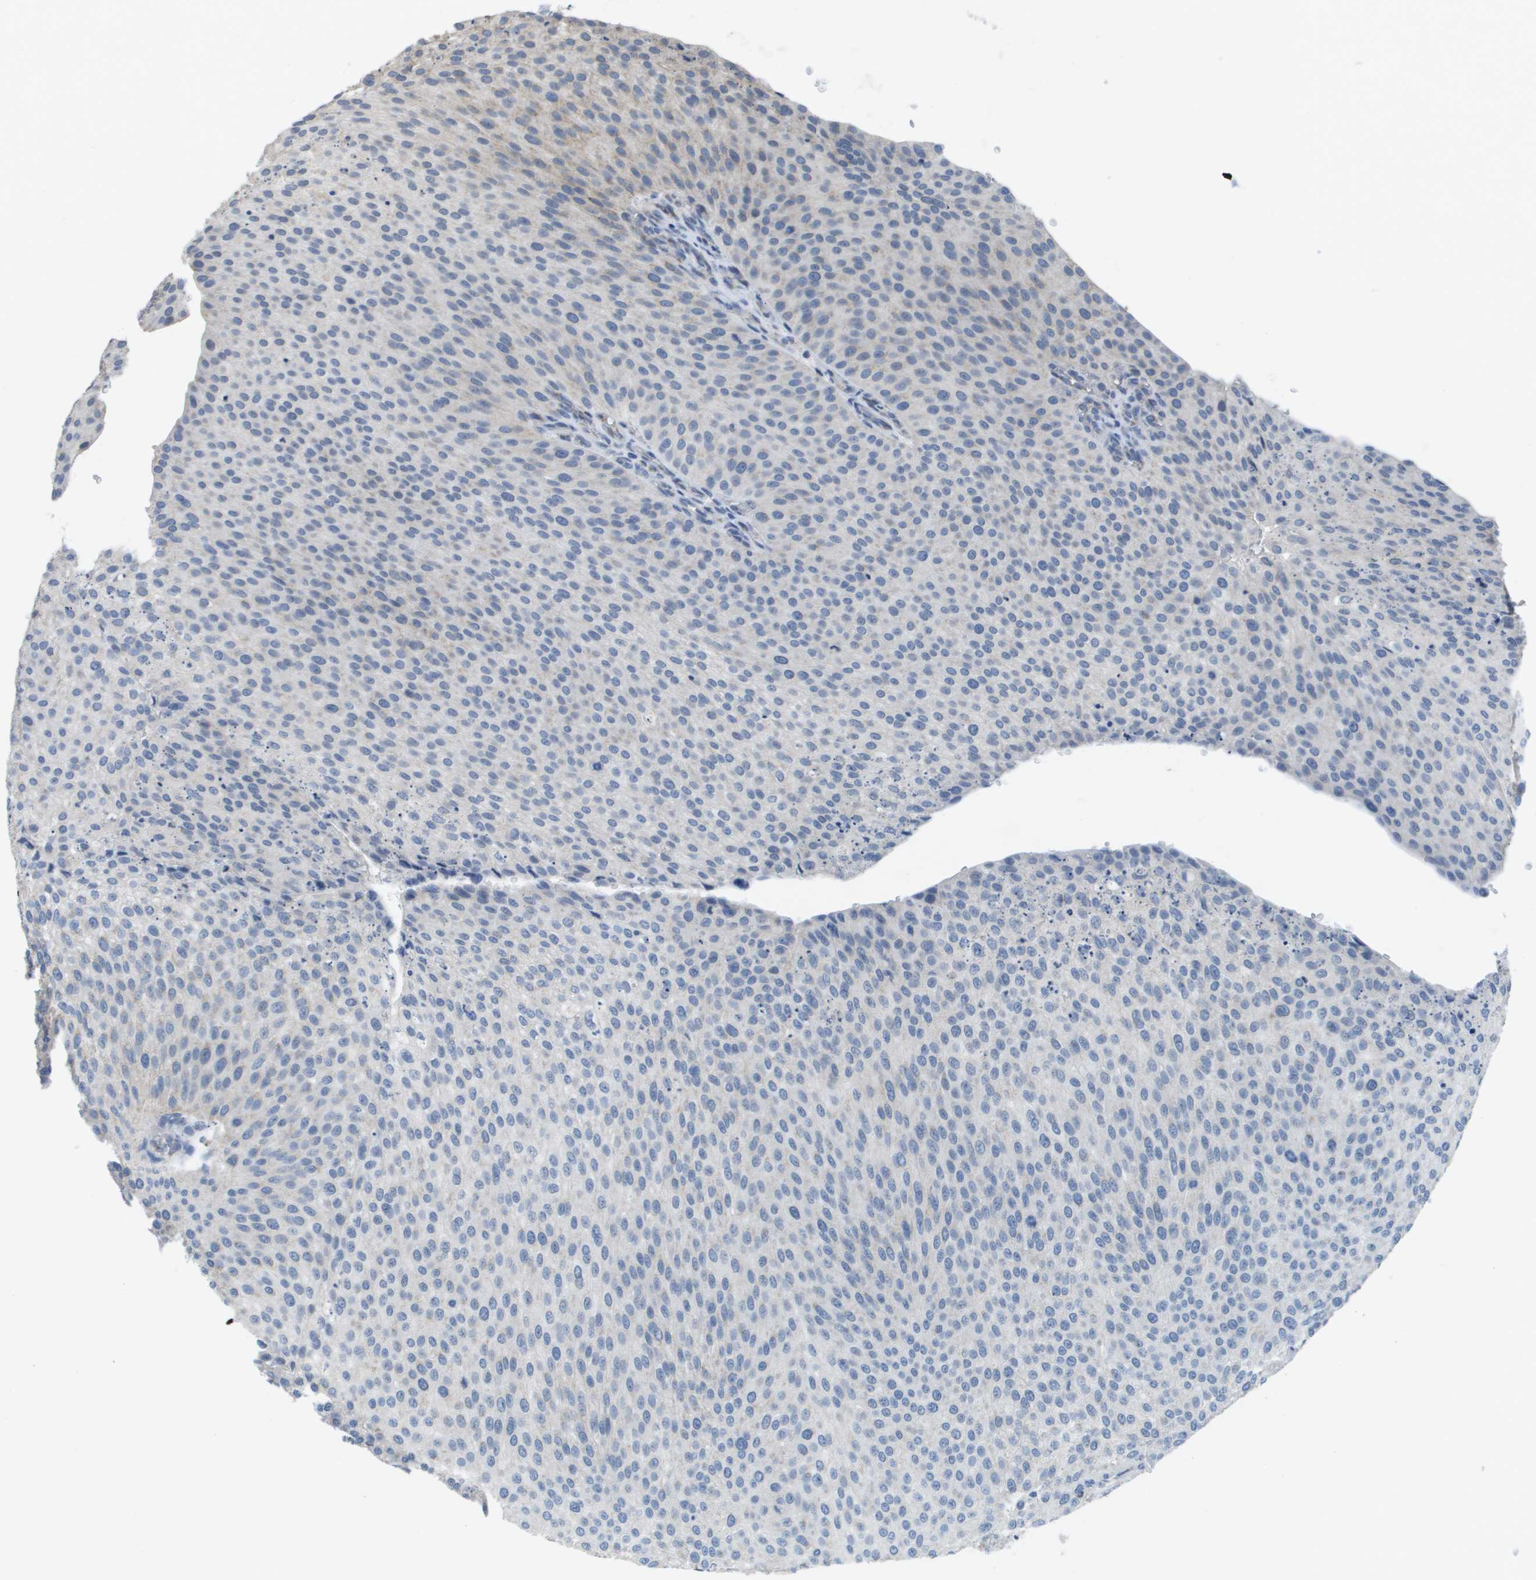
{"staining": {"intensity": "weak", "quantity": "<25%", "location": "cytoplasmic/membranous"}, "tissue": "urothelial cancer", "cell_type": "Tumor cells", "image_type": "cancer", "snomed": [{"axis": "morphology", "description": "Urothelial carcinoma, Low grade"}, {"axis": "topography", "description": "Smooth muscle"}, {"axis": "topography", "description": "Urinary bladder"}], "caption": "DAB immunohistochemical staining of urothelial carcinoma (low-grade) displays no significant positivity in tumor cells. (DAB IHC, high magnification).", "gene": "TMEM223", "patient": {"sex": "male", "age": 60}}